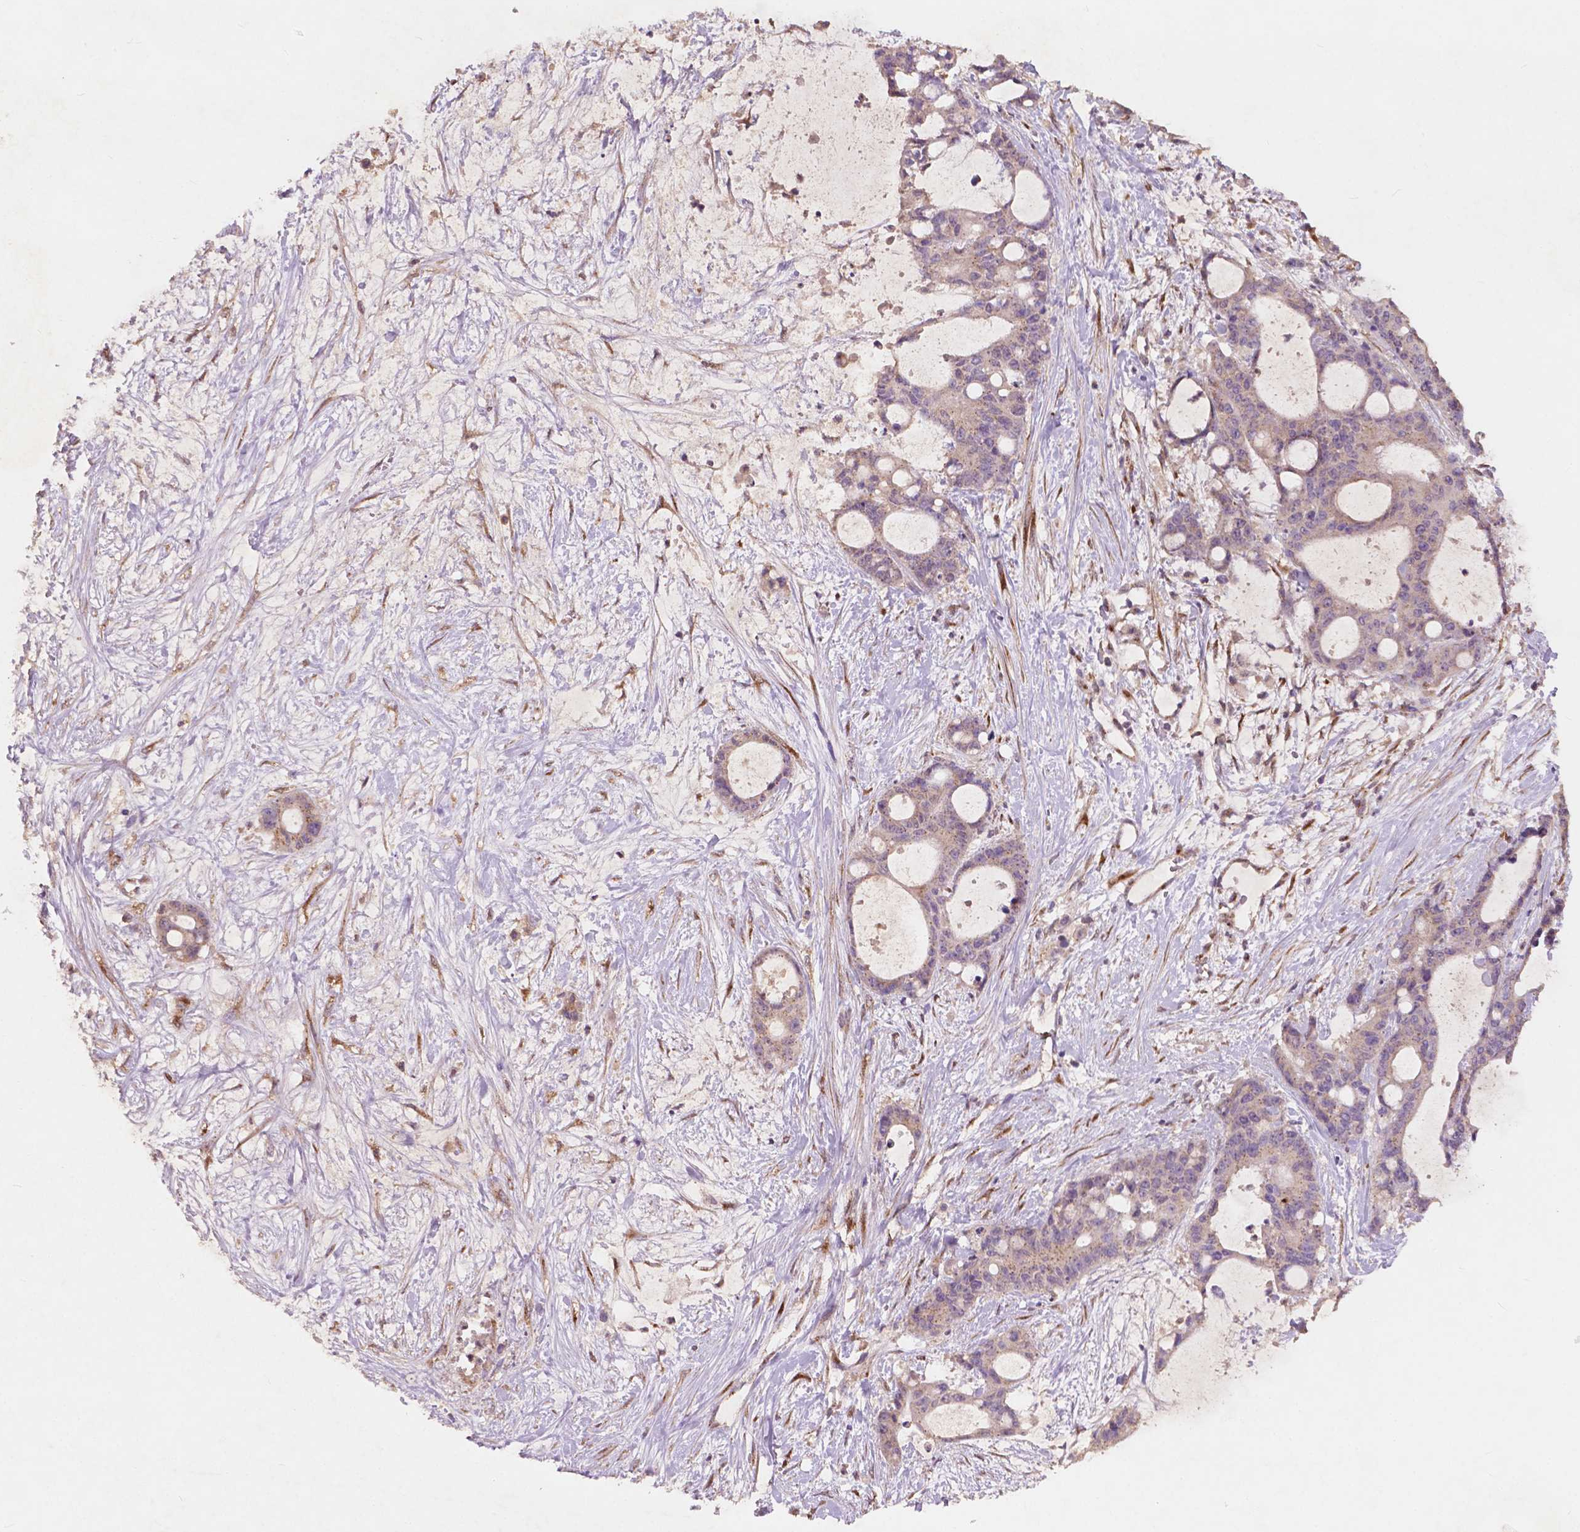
{"staining": {"intensity": "weak", "quantity": "<25%", "location": "cytoplasmic/membranous"}, "tissue": "liver cancer", "cell_type": "Tumor cells", "image_type": "cancer", "snomed": [{"axis": "morphology", "description": "Normal tissue, NOS"}, {"axis": "morphology", "description": "Cholangiocarcinoma"}, {"axis": "topography", "description": "Liver"}, {"axis": "topography", "description": "Peripheral nerve tissue"}], "caption": "IHC image of neoplastic tissue: liver cancer (cholangiocarcinoma) stained with DAB (3,3'-diaminobenzidine) reveals no significant protein staining in tumor cells. Brightfield microscopy of IHC stained with DAB (brown) and hematoxylin (blue), captured at high magnification.", "gene": "CHPT1", "patient": {"sex": "female", "age": 73}}